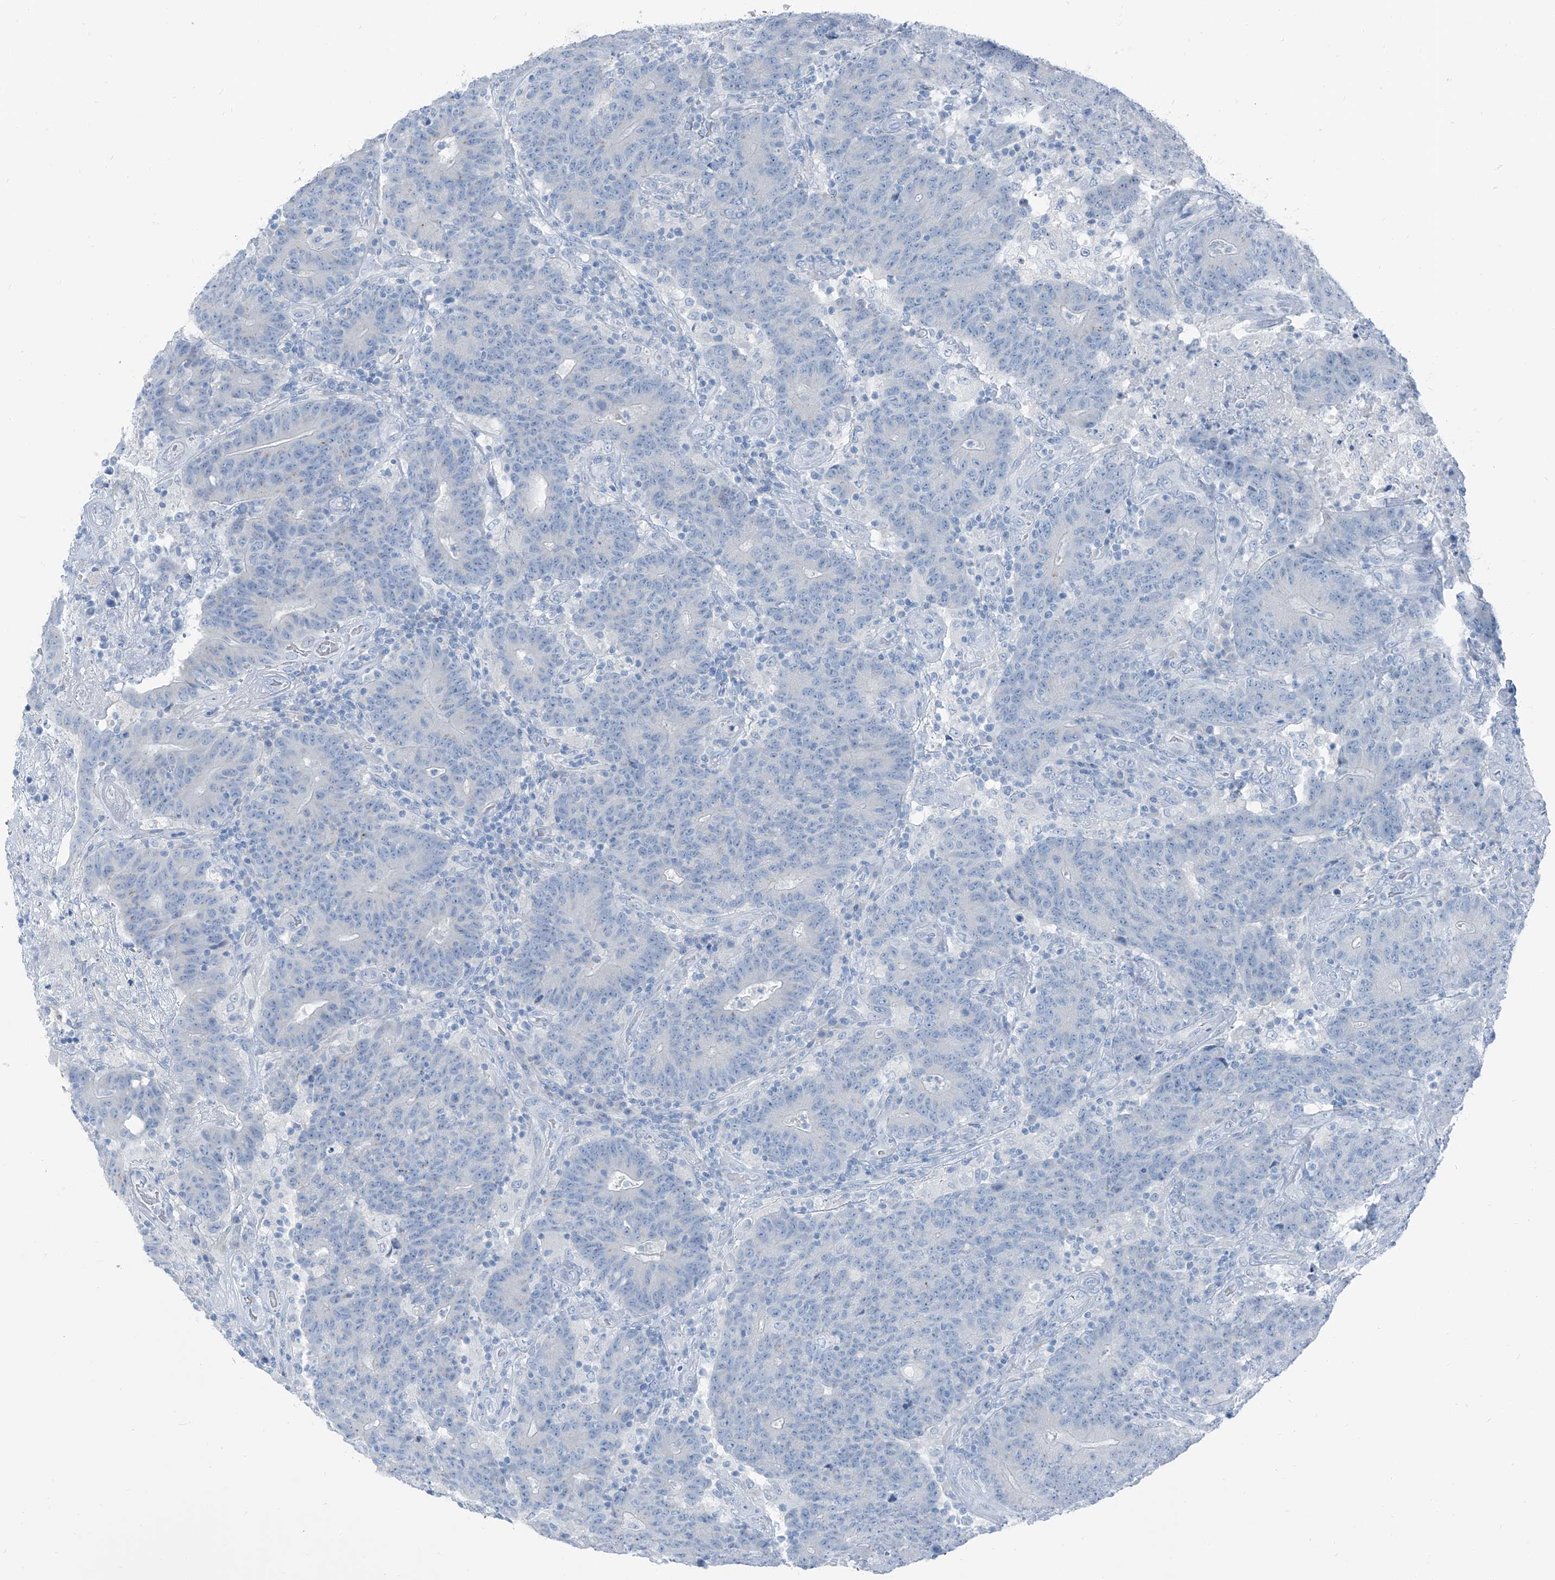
{"staining": {"intensity": "negative", "quantity": "none", "location": "none"}, "tissue": "colorectal cancer", "cell_type": "Tumor cells", "image_type": "cancer", "snomed": [{"axis": "morphology", "description": "Normal tissue, NOS"}, {"axis": "morphology", "description": "Adenocarcinoma, NOS"}, {"axis": "topography", "description": "Colon"}], "caption": "This is a micrograph of immunohistochemistry (IHC) staining of colorectal cancer (adenocarcinoma), which shows no expression in tumor cells. (DAB (3,3'-diaminobenzidine) immunohistochemistry with hematoxylin counter stain).", "gene": "RGN", "patient": {"sex": "female", "age": 75}}